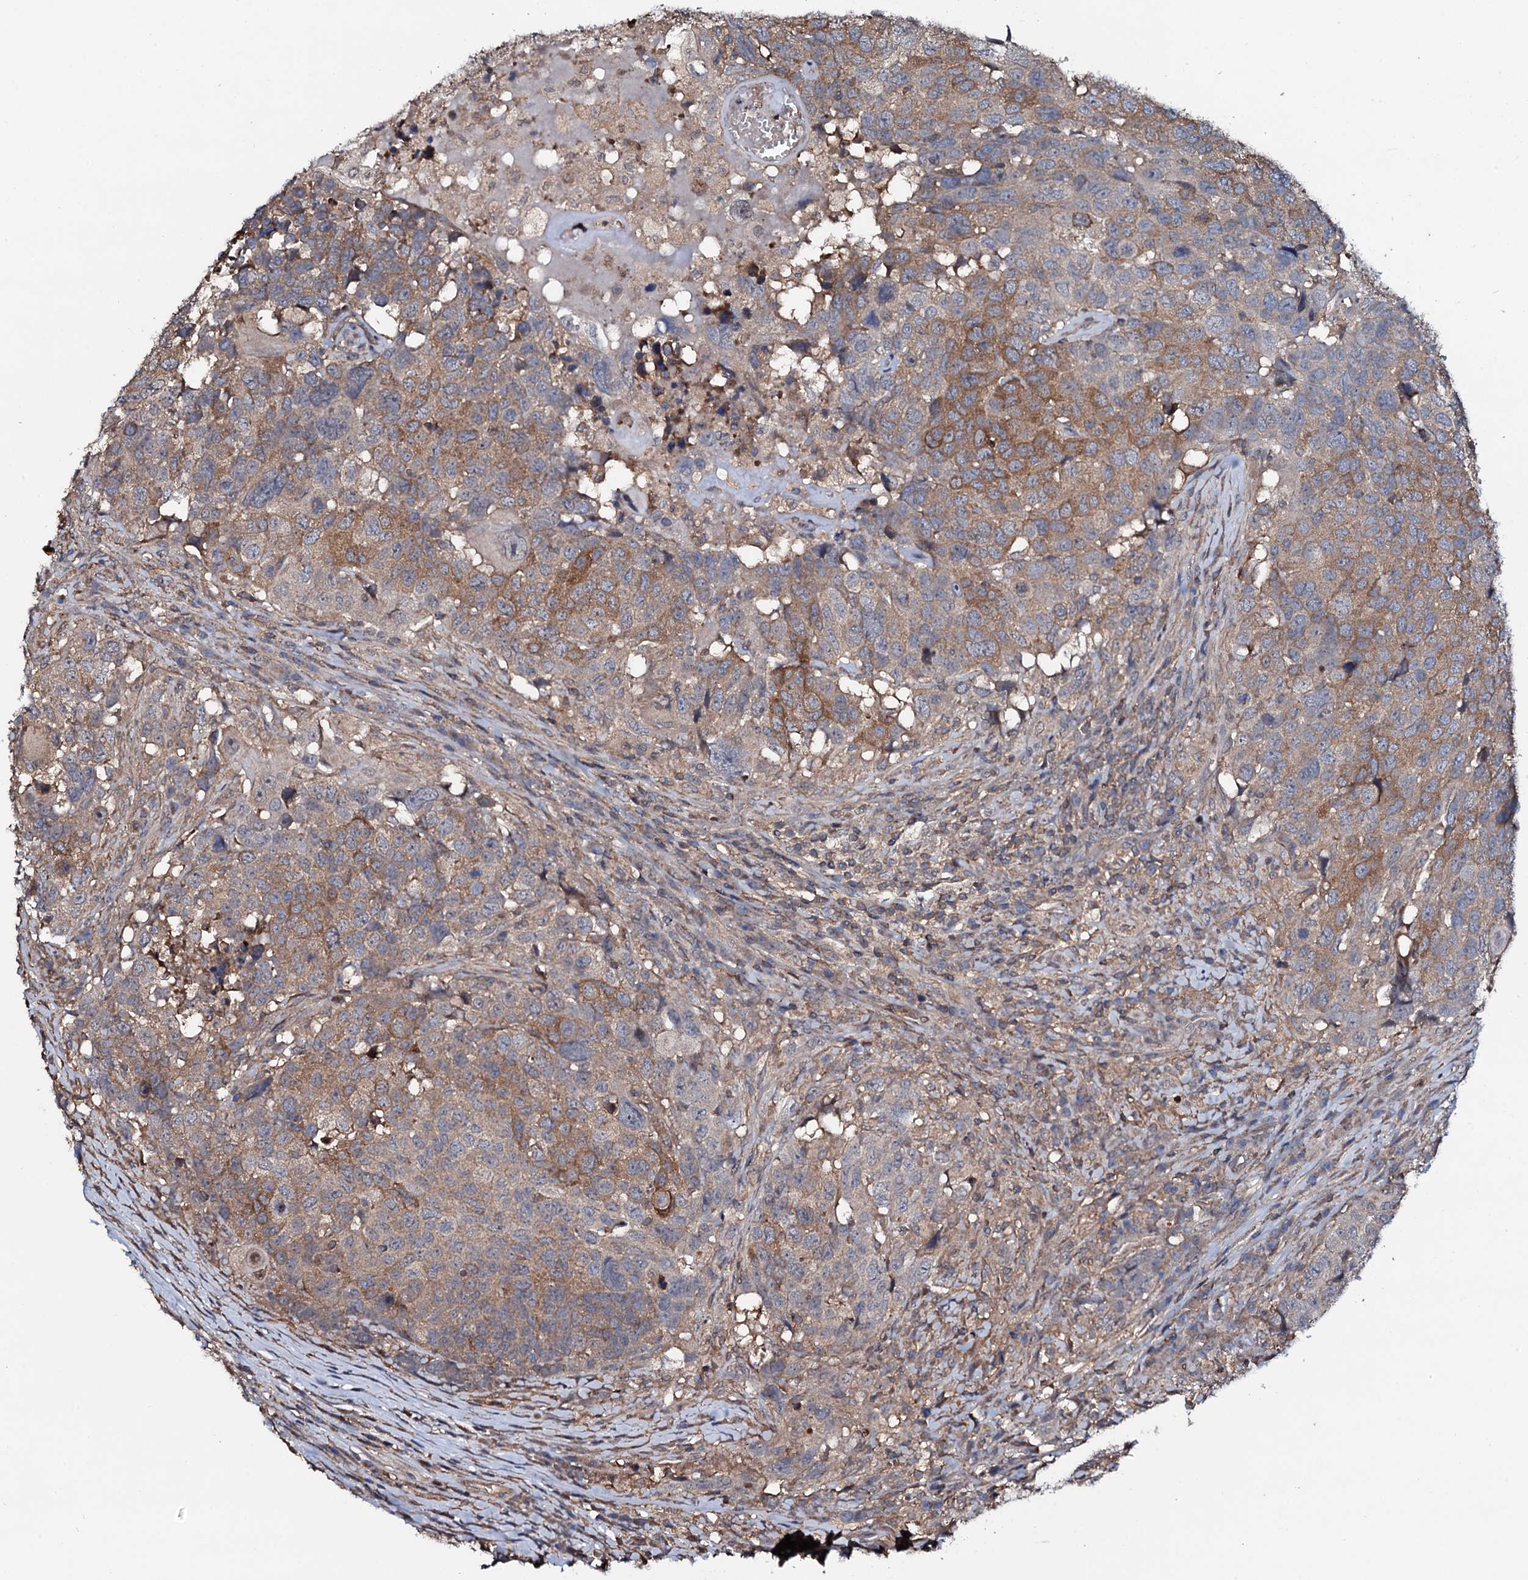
{"staining": {"intensity": "moderate", "quantity": "25%-75%", "location": "cytoplasmic/membranous"}, "tissue": "head and neck cancer", "cell_type": "Tumor cells", "image_type": "cancer", "snomed": [{"axis": "morphology", "description": "Squamous cell carcinoma, NOS"}, {"axis": "topography", "description": "Head-Neck"}], "caption": "Immunohistochemistry (IHC) (DAB) staining of head and neck cancer (squamous cell carcinoma) exhibits moderate cytoplasmic/membranous protein staining in about 25%-75% of tumor cells. (IHC, brightfield microscopy, high magnification).", "gene": "COG6", "patient": {"sex": "male", "age": 66}}